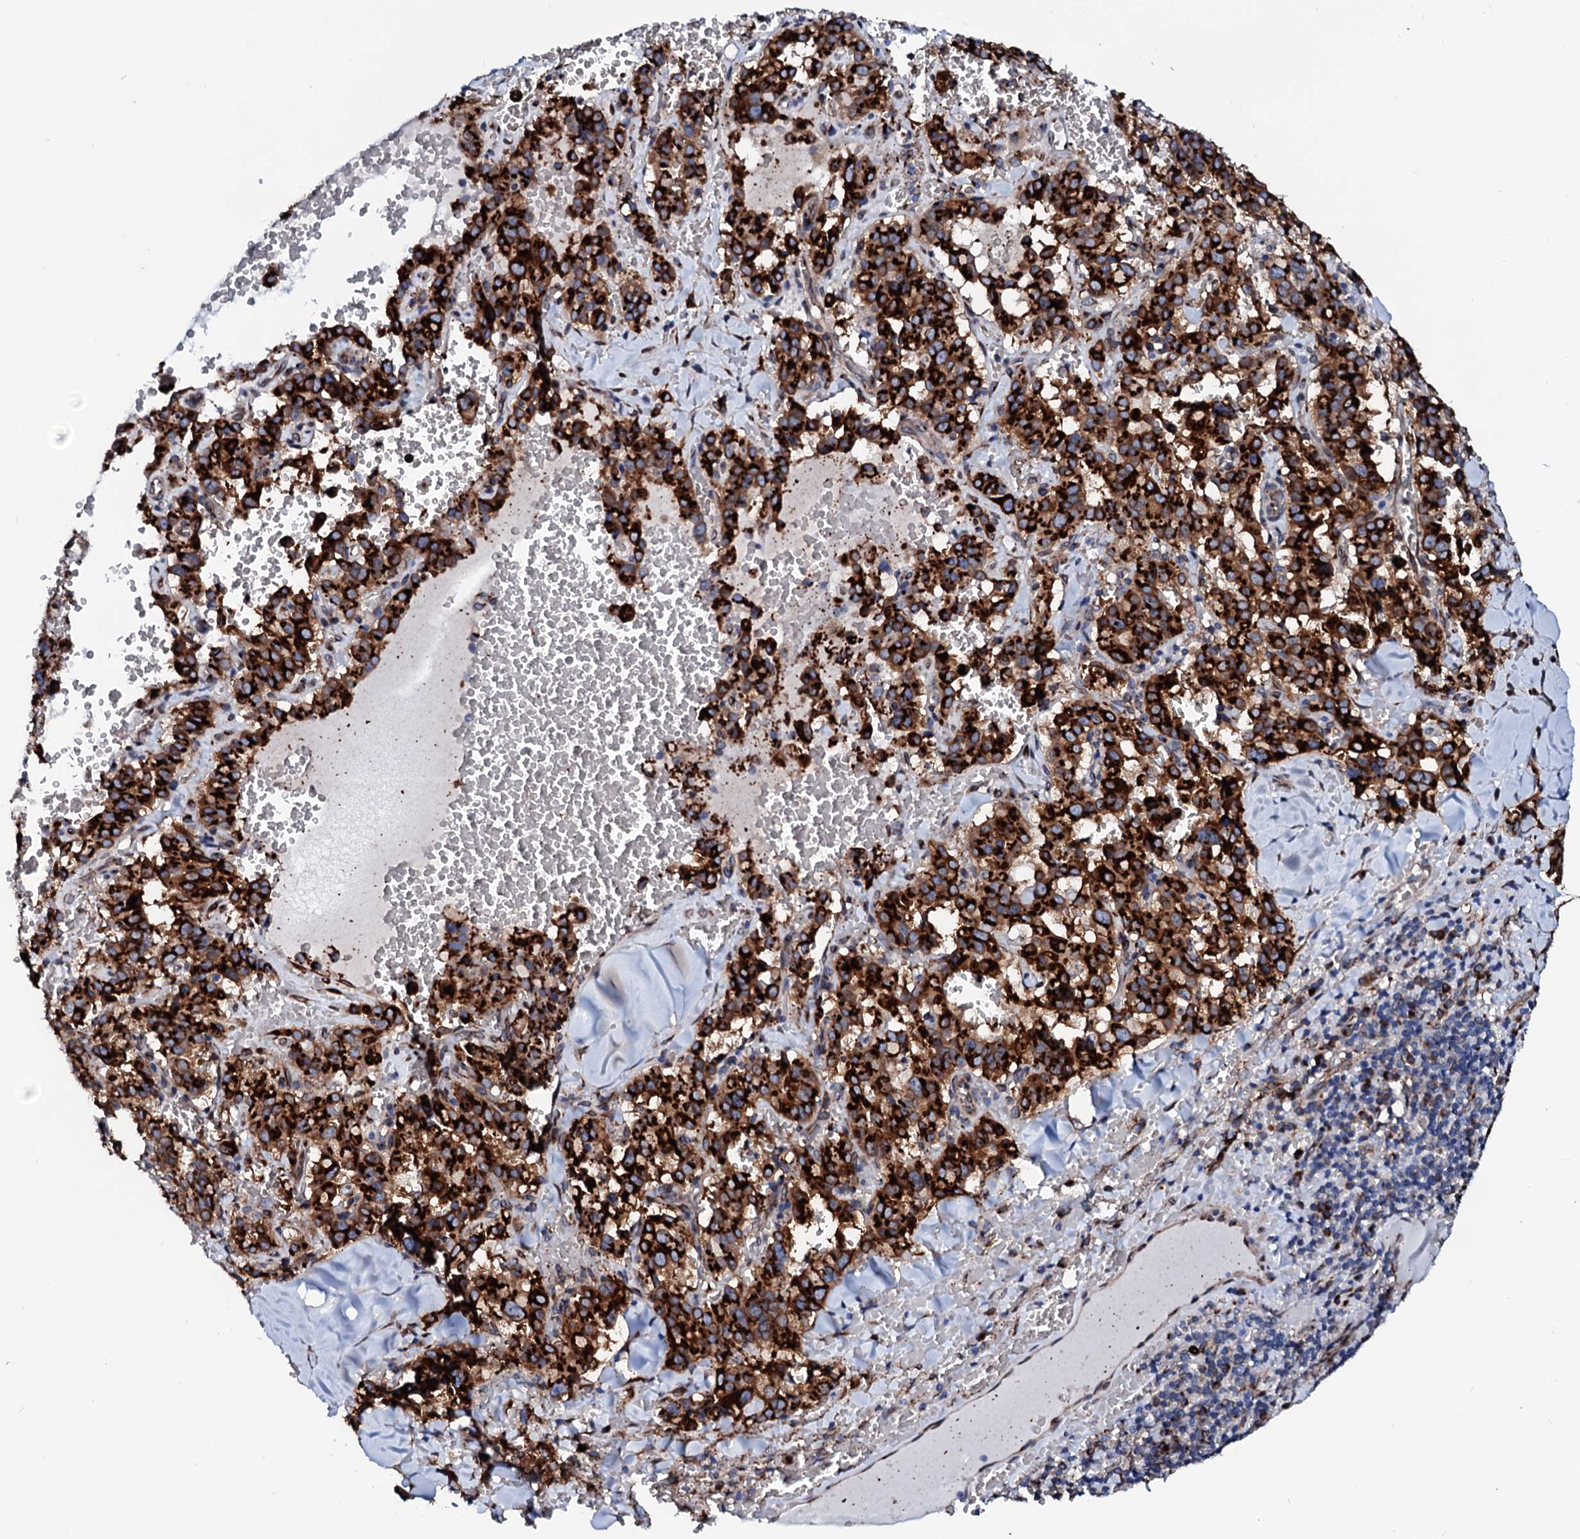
{"staining": {"intensity": "strong", "quantity": ">75%", "location": "cytoplasmic/membranous"}, "tissue": "pancreatic cancer", "cell_type": "Tumor cells", "image_type": "cancer", "snomed": [{"axis": "morphology", "description": "Adenocarcinoma, NOS"}, {"axis": "topography", "description": "Pancreas"}], "caption": "Adenocarcinoma (pancreatic) stained for a protein shows strong cytoplasmic/membranous positivity in tumor cells.", "gene": "TMCO3", "patient": {"sex": "male", "age": 65}}